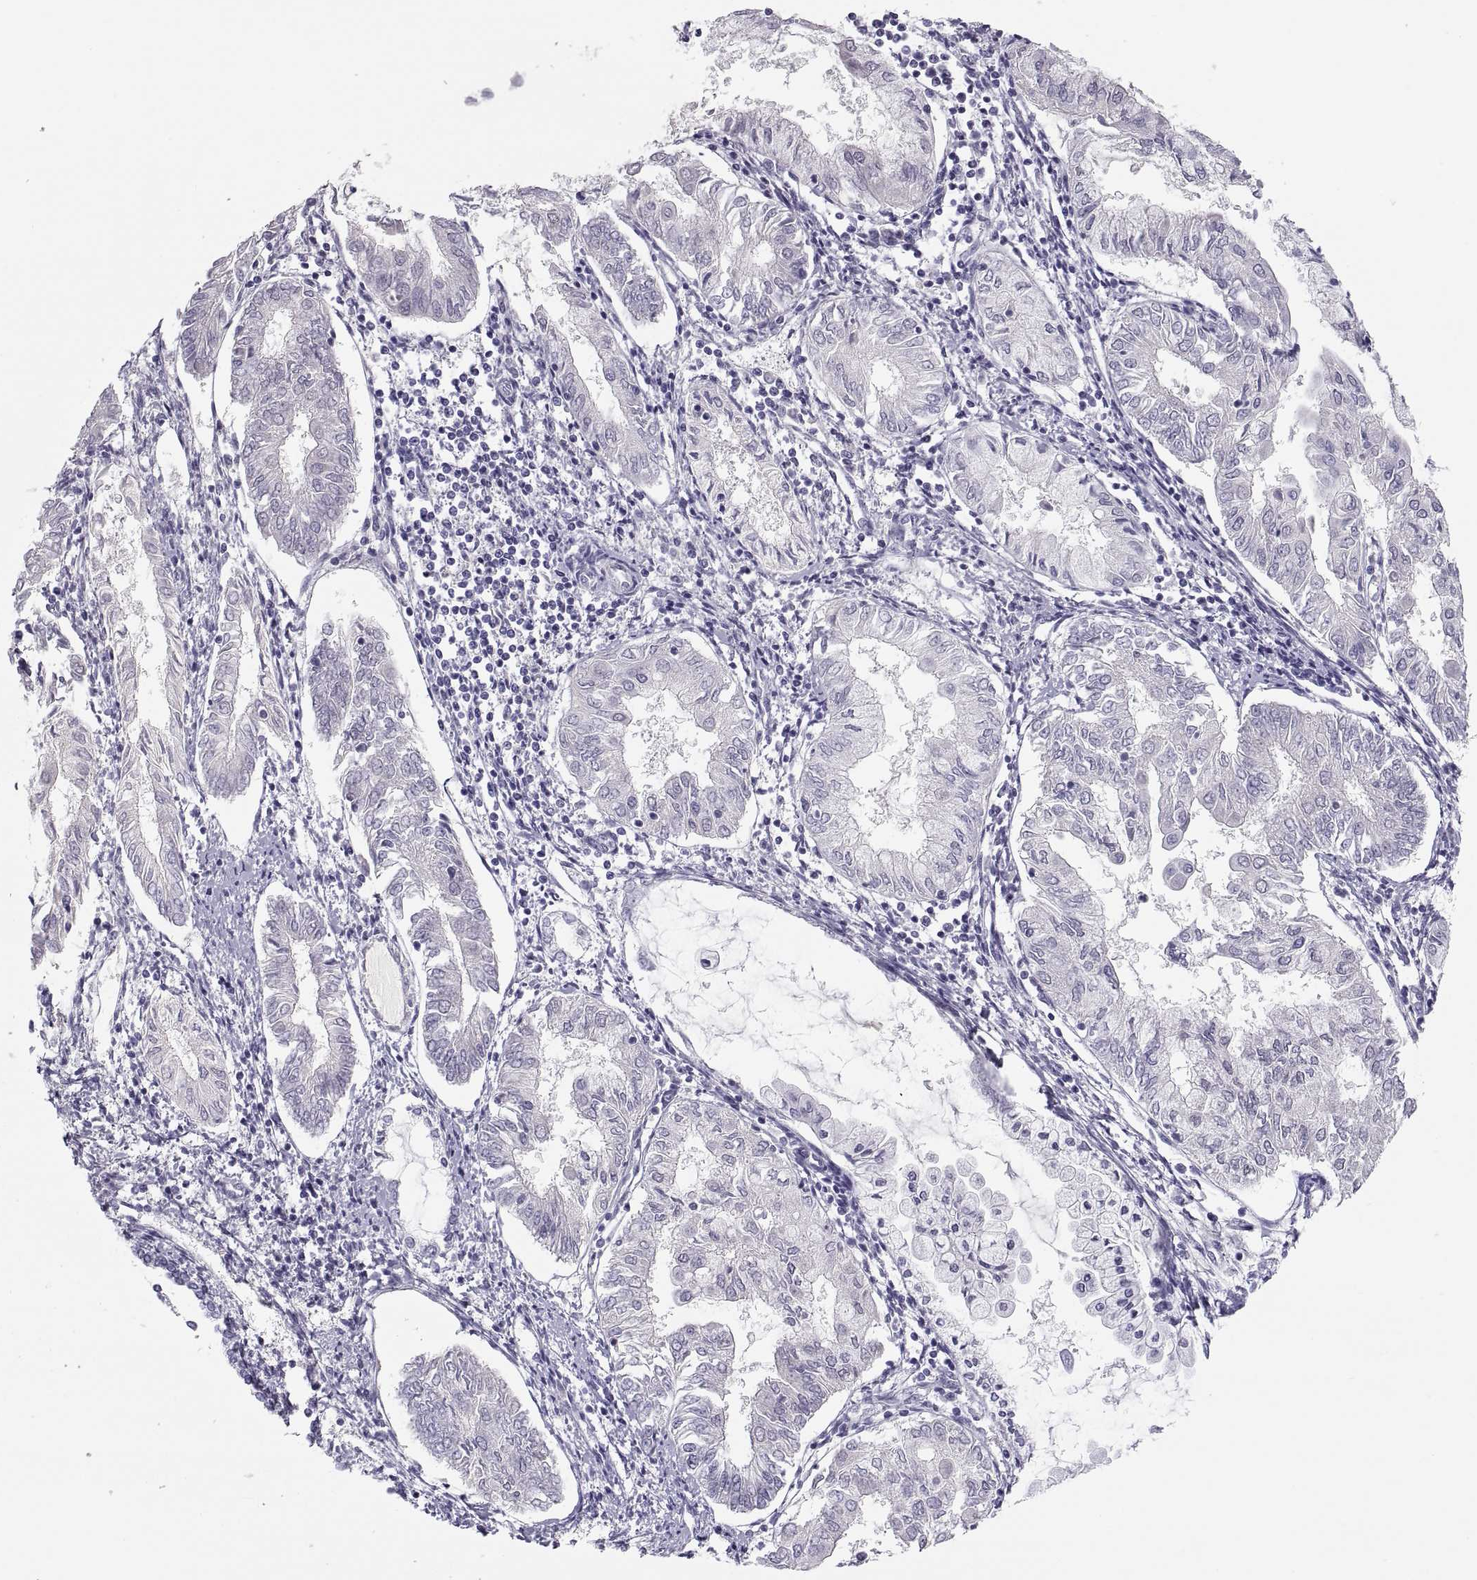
{"staining": {"intensity": "weak", "quantity": "<25%", "location": "cytoplasmic/membranous"}, "tissue": "endometrial cancer", "cell_type": "Tumor cells", "image_type": "cancer", "snomed": [{"axis": "morphology", "description": "Adenocarcinoma, NOS"}, {"axis": "topography", "description": "Endometrium"}], "caption": "Immunohistochemical staining of human endometrial cancer (adenocarcinoma) demonstrates no significant positivity in tumor cells.", "gene": "MAGEB2", "patient": {"sex": "female", "age": 68}}